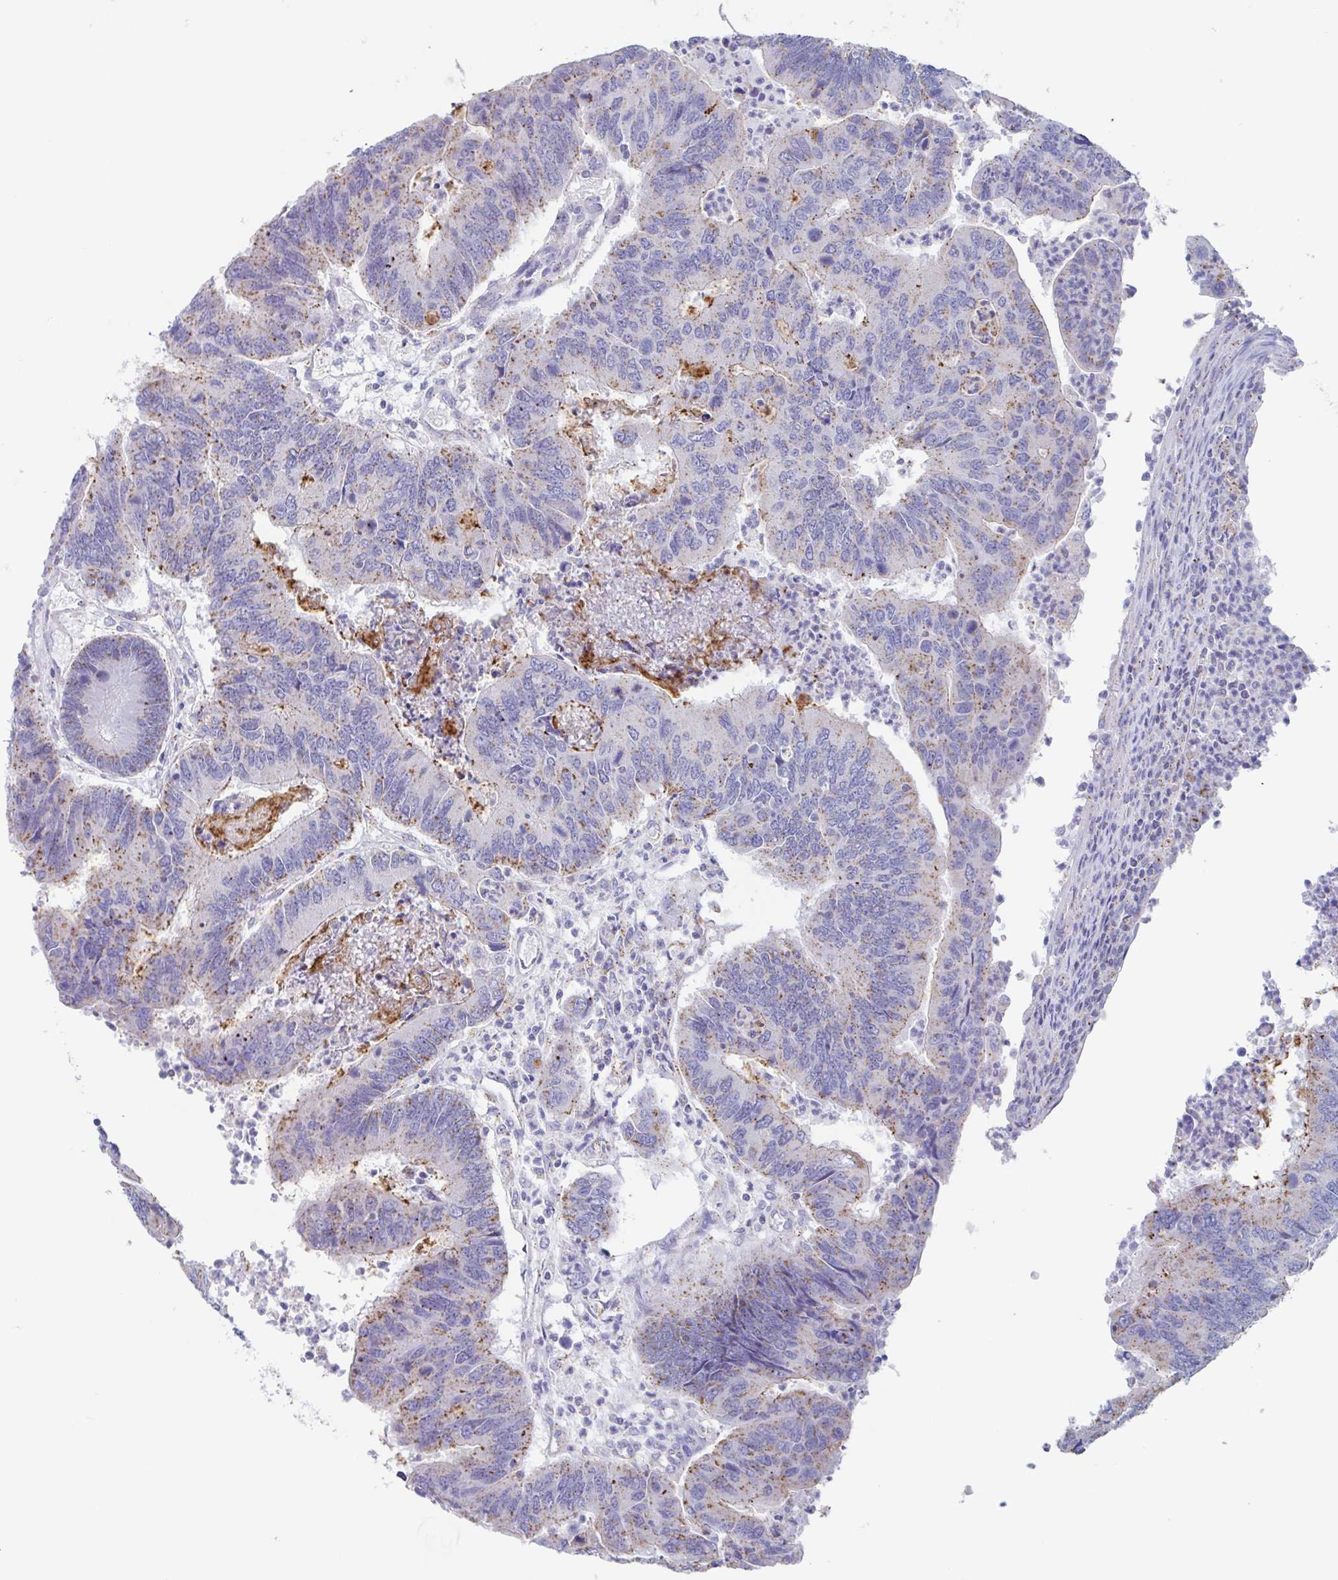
{"staining": {"intensity": "moderate", "quantity": ">75%", "location": "cytoplasmic/membranous"}, "tissue": "colorectal cancer", "cell_type": "Tumor cells", "image_type": "cancer", "snomed": [{"axis": "morphology", "description": "Adenocarcinoma, NOS"}, {"axis": "topography", "description": "Colon"}], "caption": "IHC histopathology image of neoplastic tissue: human colorectal cancer (adenocarcinoma) stained using immunohistochemistry displays medium levels of moderate protein expression localized specifically in the cytoplasmic/membranous of tumor cells, appearing as a cytoplasmic/membranous brown color.", "gene": "CHMP5", "patient": {"sex": "female", "age": 67}}